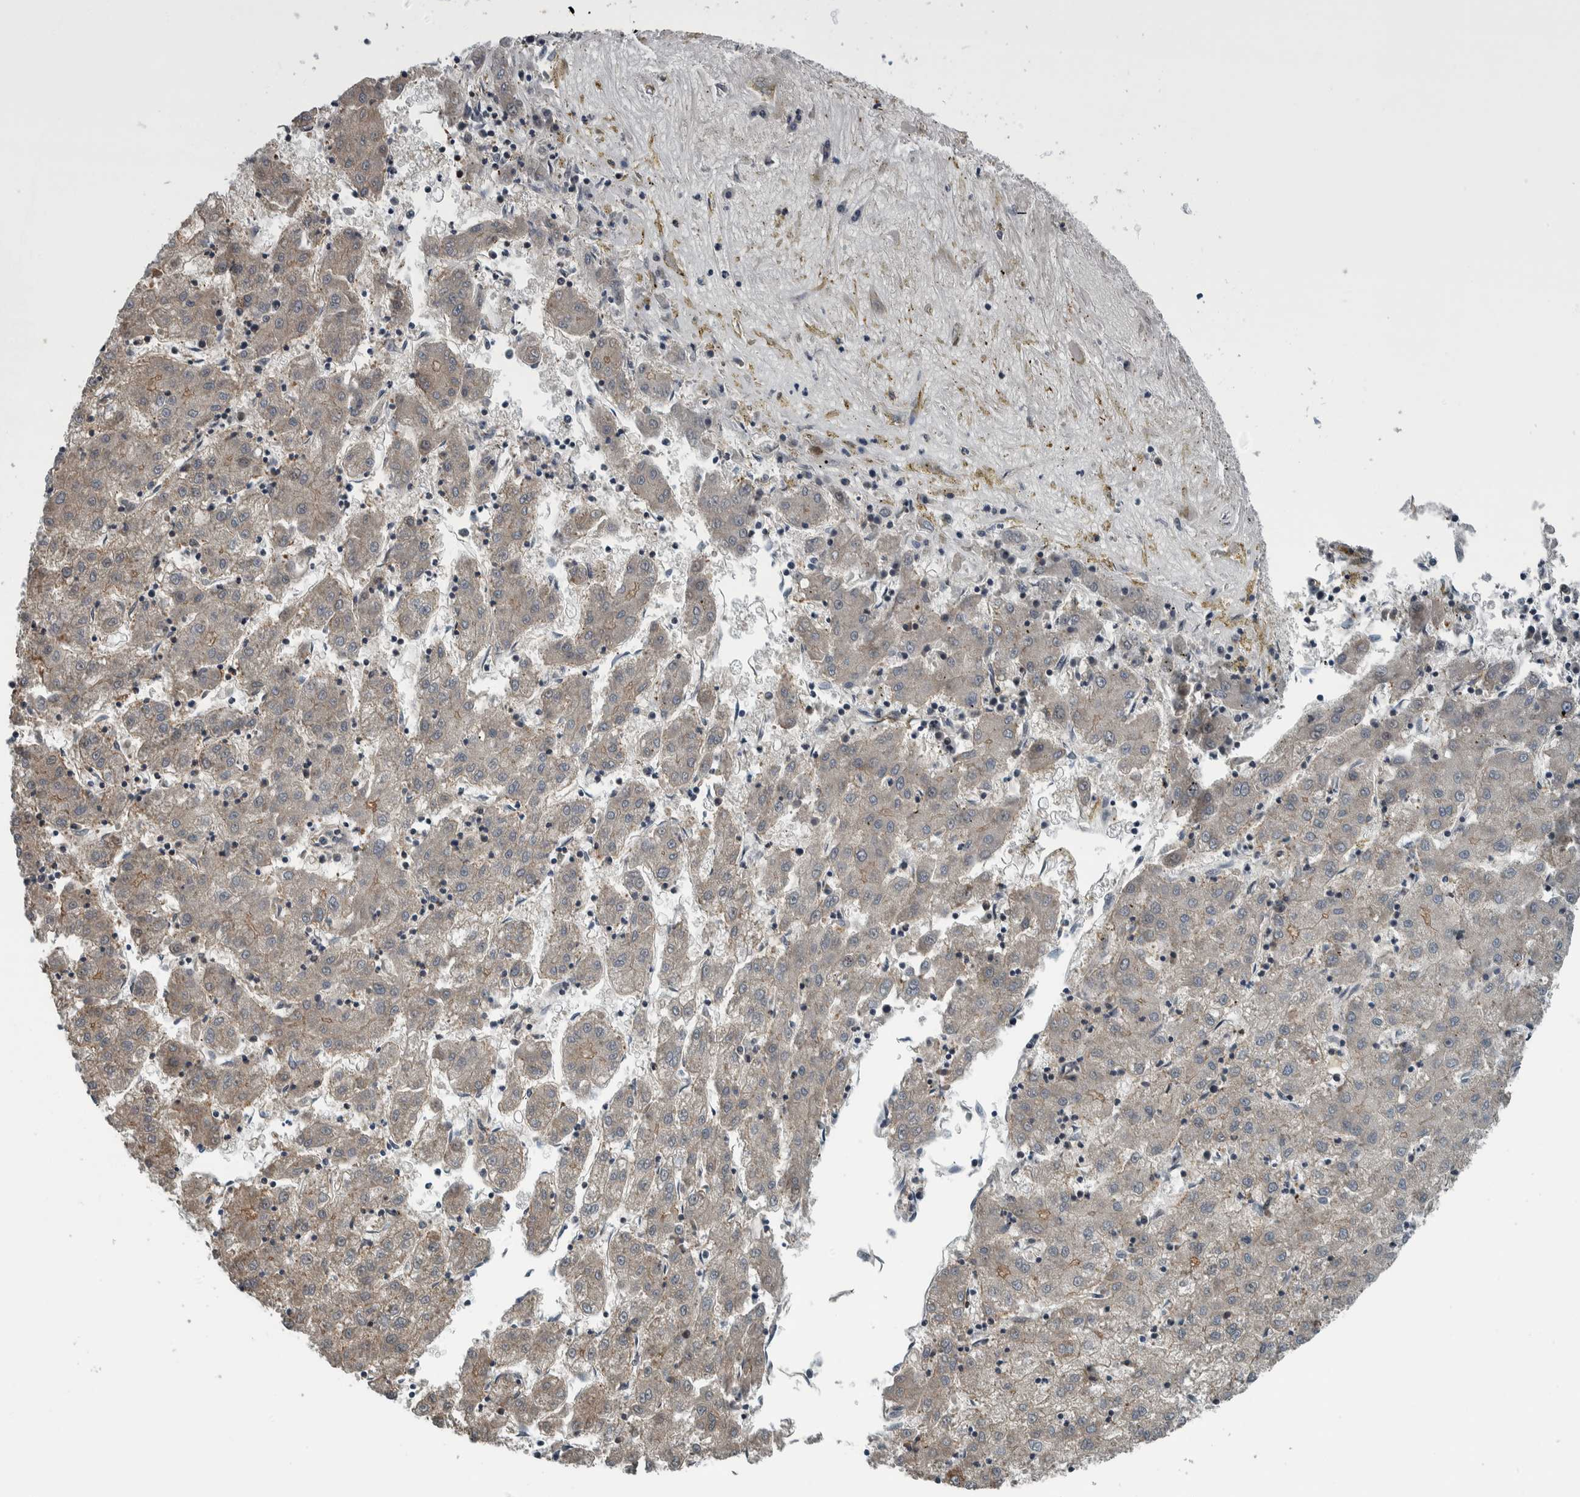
{"staining": {"intensity": "weak", "quantity": "<25%", "location": "cytoplasmic/membranous"}, "tissue": "liver cancer", "cell_type": "Tumor cells", "image_type": "cancer", "snomed": [{"axis": "morphology", "description": "Carcinoma, Hepatocellular, NOS"}, {"axis": "topography", "description": "Liver"}], "caption": "Immunohistochemical staining of human liver hepatocellular carcinoma exhibits no significant positivity in tumor cells.", "gene": "FAM135B", "patient": {"sex": "male", "age": 72}}